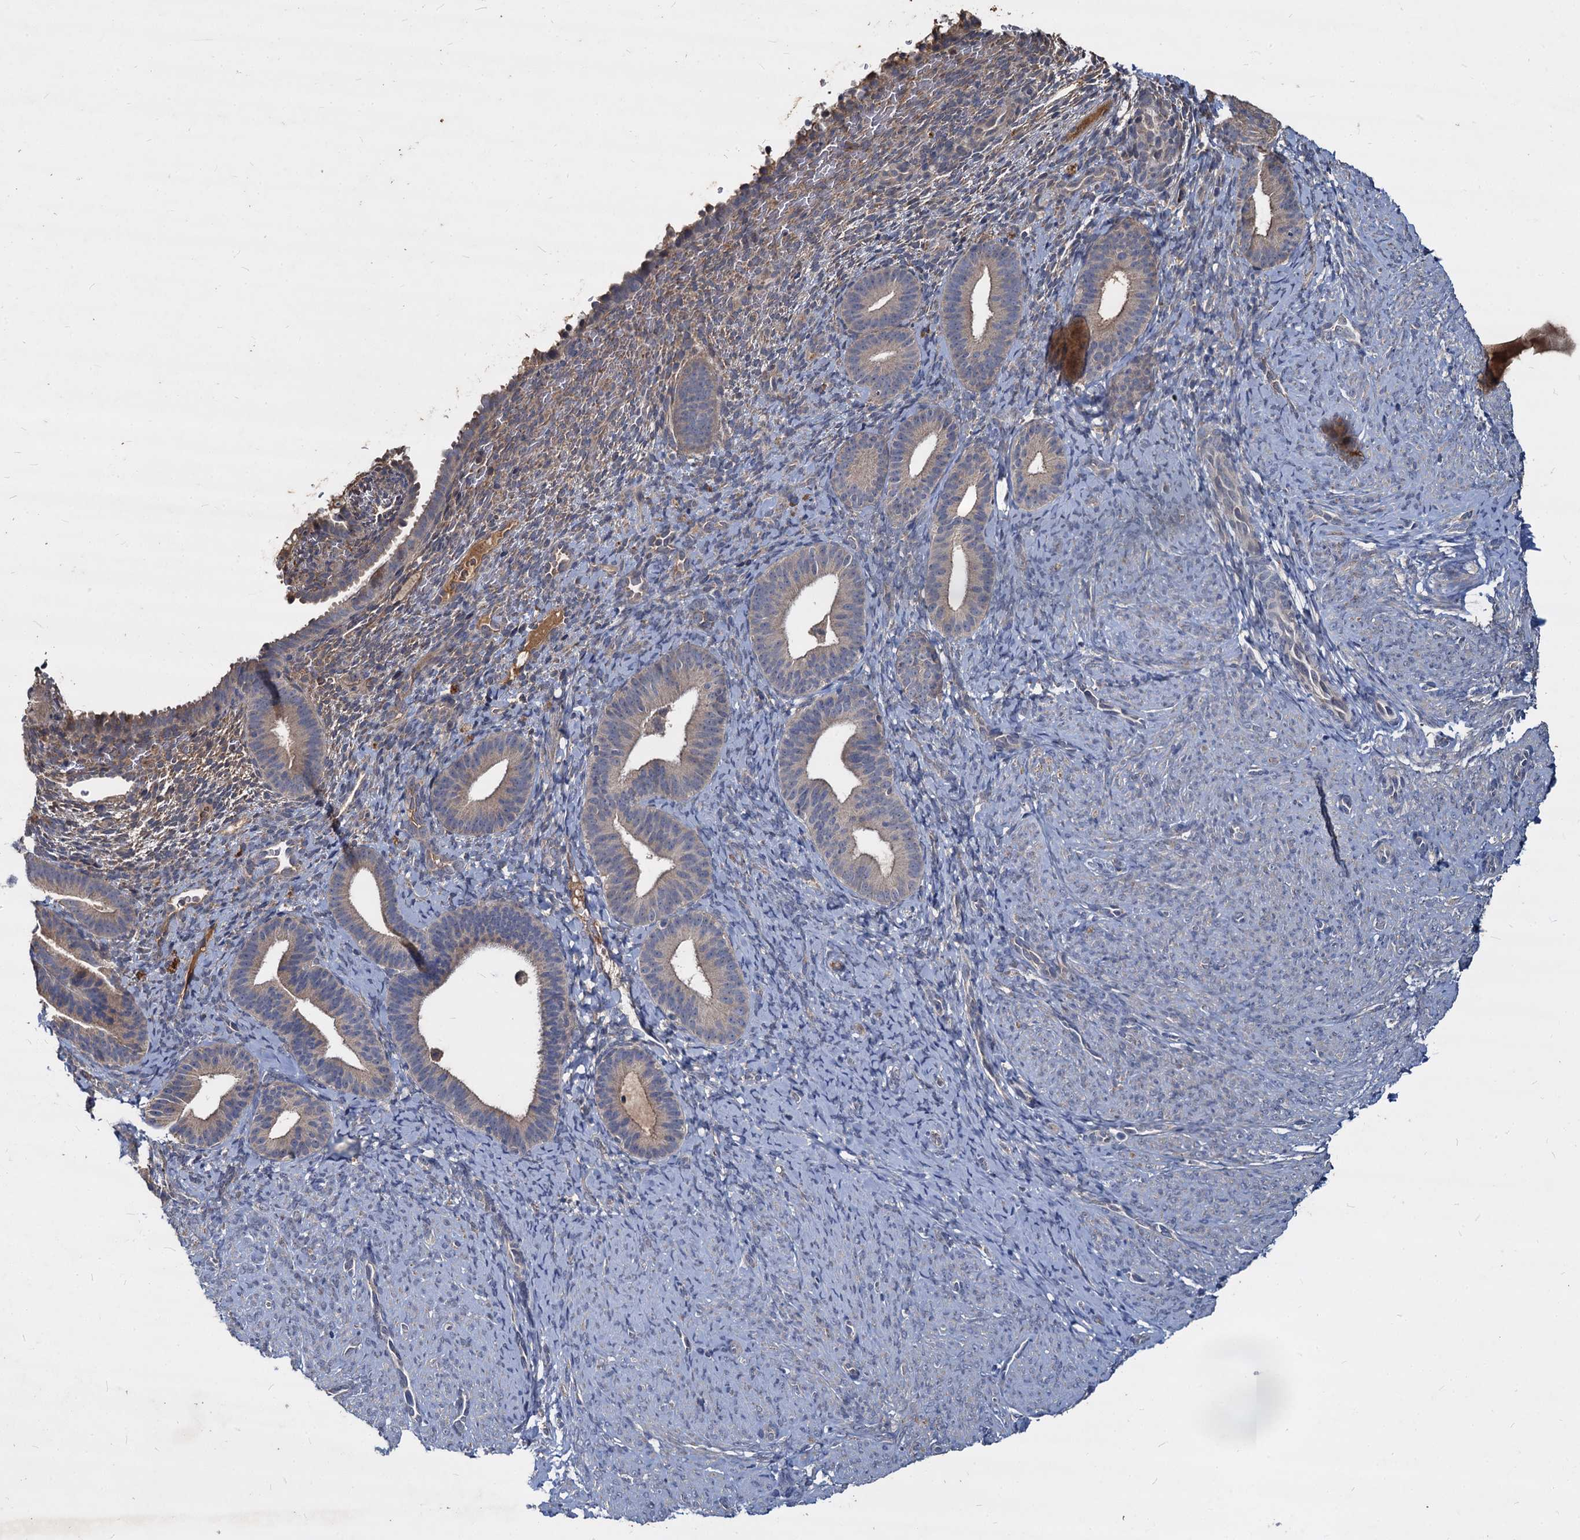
{"staining": {"intensity": "weak", "quantity": "<25%", "location": "cytoplasmic/membranous"}, "tissue": "endometrium", "cell_type": "Cells in endometrial stroma", "image_type": "normal", "snomed": [{"axis": "morphology", "description": "Normal tissue, NOS"}, {"axis": "topography", "description": "Endometrium"}], "caption": "DAB immunohistochemical staining of unremarkable endometrium exhibits no significant staining in cells in endometrial stroma.", "gene": "CCDC184", "patient": {"sex": "female", "age": 65}}